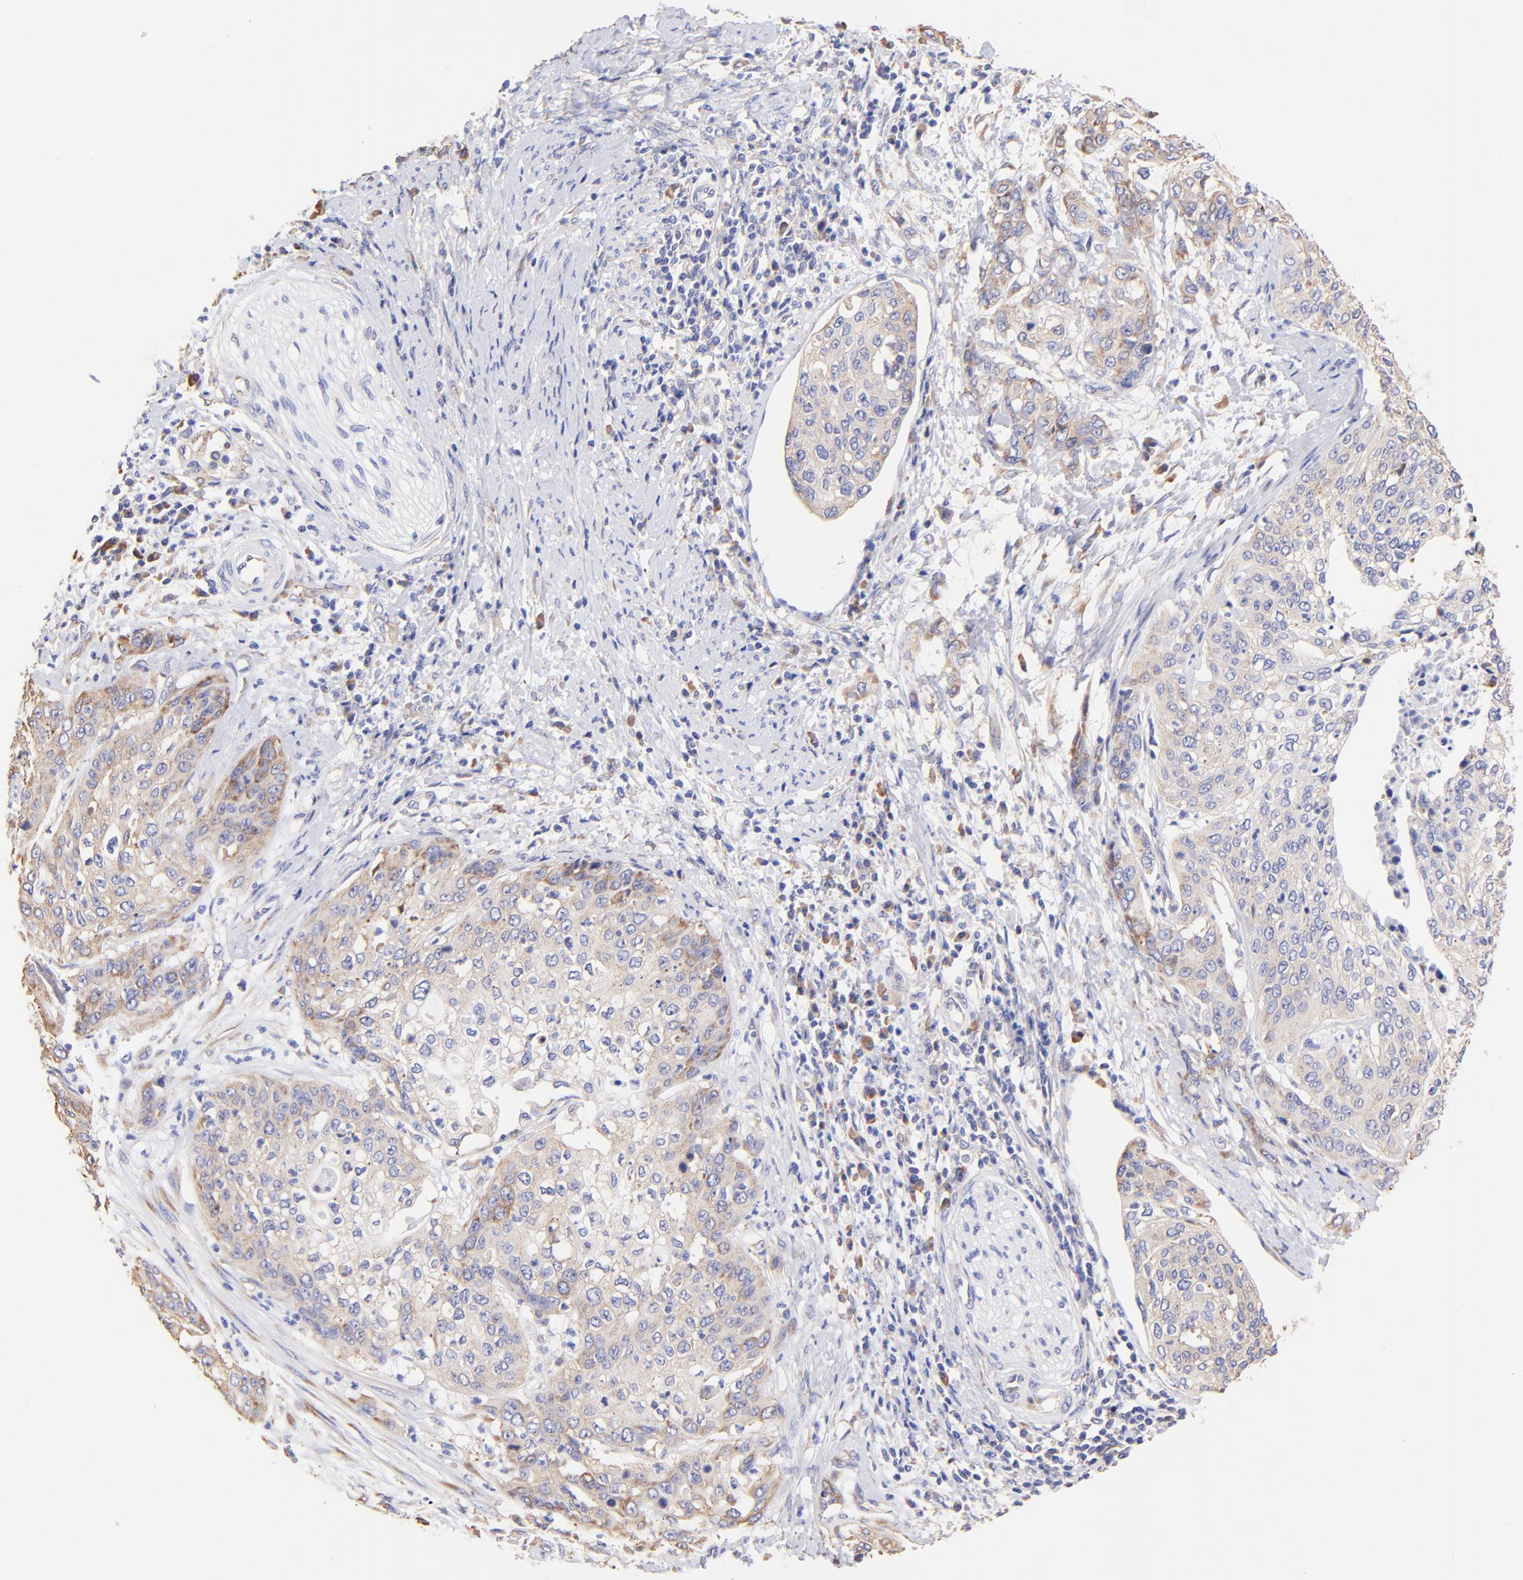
{"staining": {"intensity": "moderate", "quantity": "25%-75%", "location": "cytoplasmic/membranous"}, "tissue": "cervical cancer", "cell_type": "Tumor cells", "image_type": "cancer", "snomed": [{"axis": "morphology", "description": "Squamous cell carcinoma, NOS"}, {"axis": "topography", "description": "Cervix"}], "caption": "The micrograph exhibits a brown stain indicating the presence of a protein in the cytoplasmic/membranous of tumor cells in cervical squamous cell carcinoma.", "gene": "RPL30", "patient": {"sex": "female", "age": 41}}